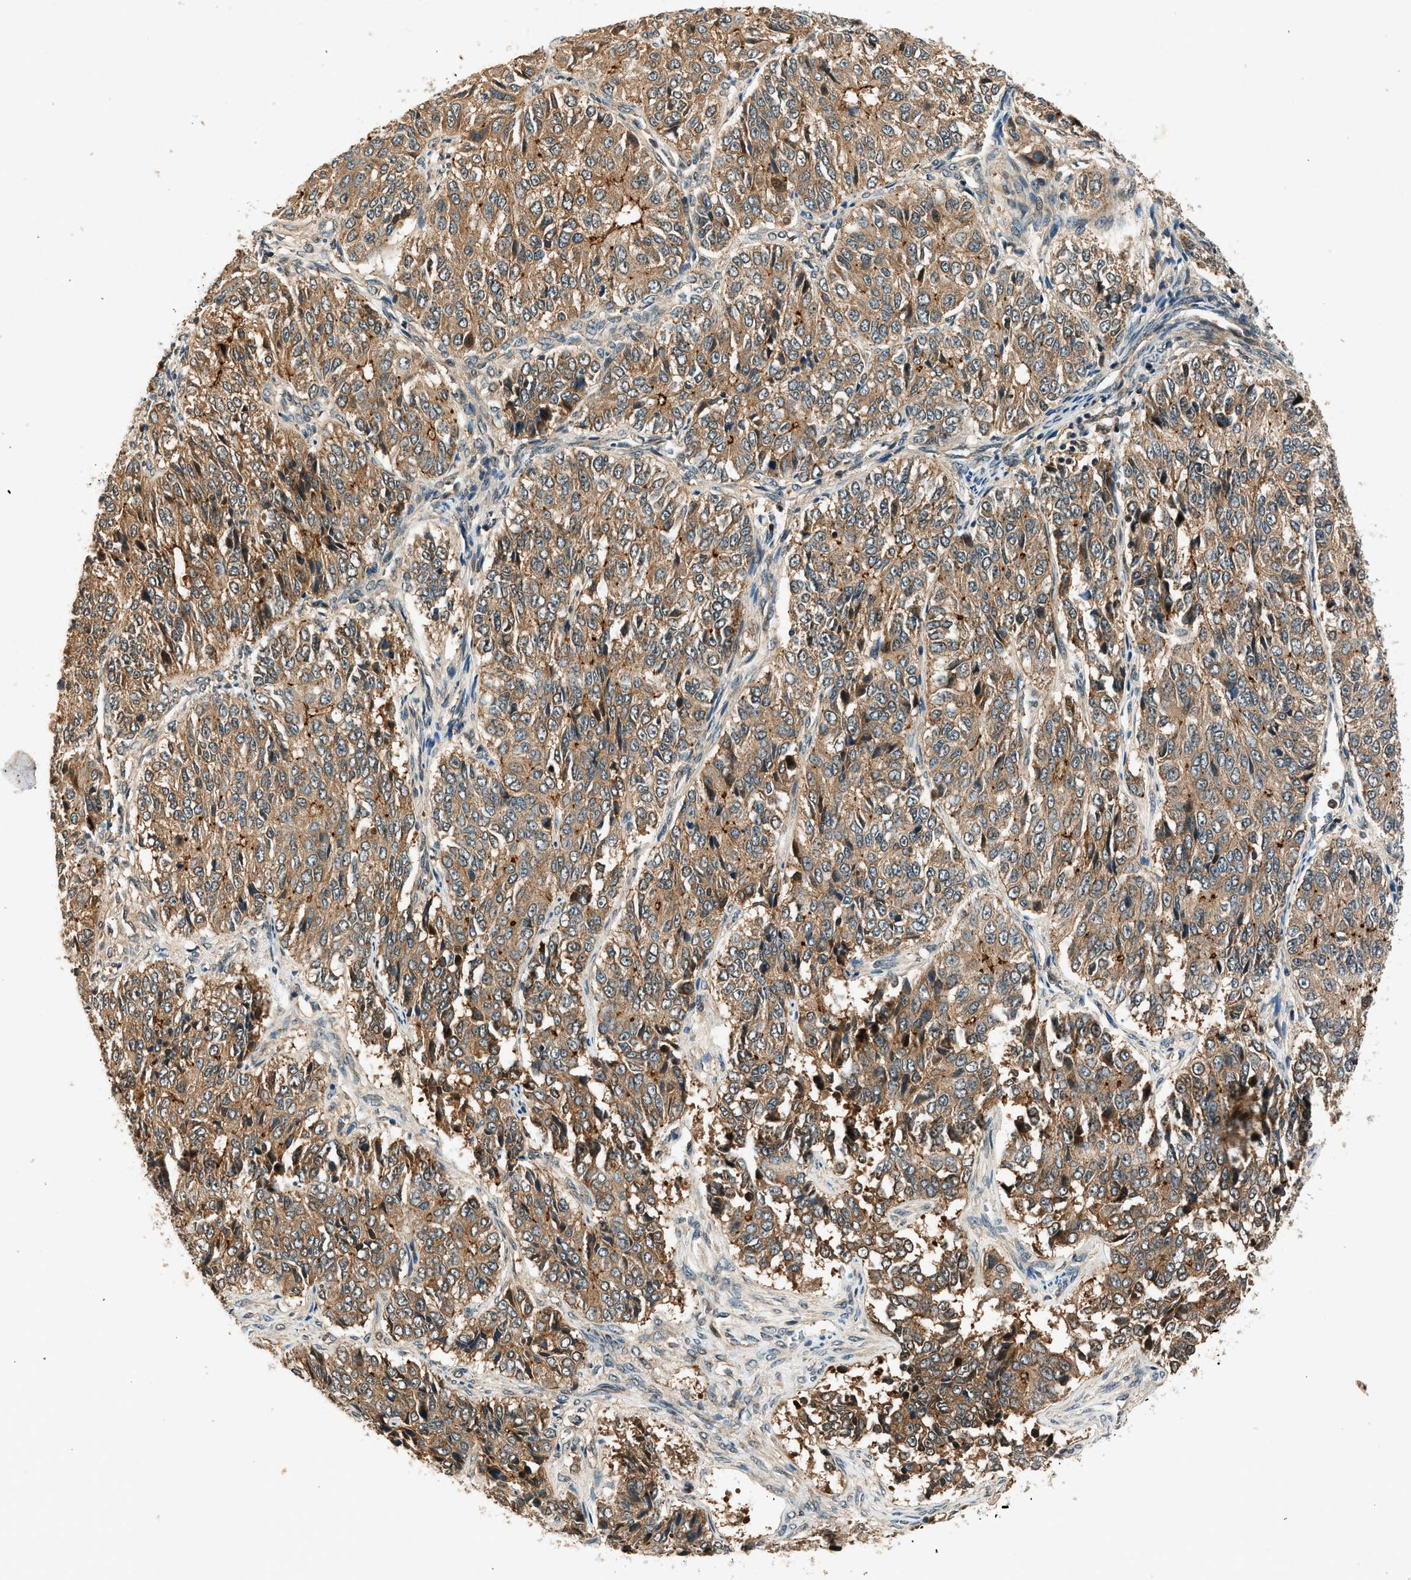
{"staining": {"intensity": "strong", "quantity": ">75%", "location": "cytoplasmic/membranous"}, "tissue": "ovarian cancer", "cell_type": "Tumor cells", "image_type": "cancer", "snomed": [{"axis": "morphology", "description": "Carcinoma, endometroid"}, {"axis": "topography", "description": "Ovary"}], "caption": "Immunohistochemistry histopathology image of human endometroid carcinoma (ovarian) stained for a protein (brown), which demonstrates high levels of strong cytoplasmic/membranous staining in approximately >75% of tumor cells.", "gene": "ARHGEF11", "patient": {"sex": "female", "age": 51}}